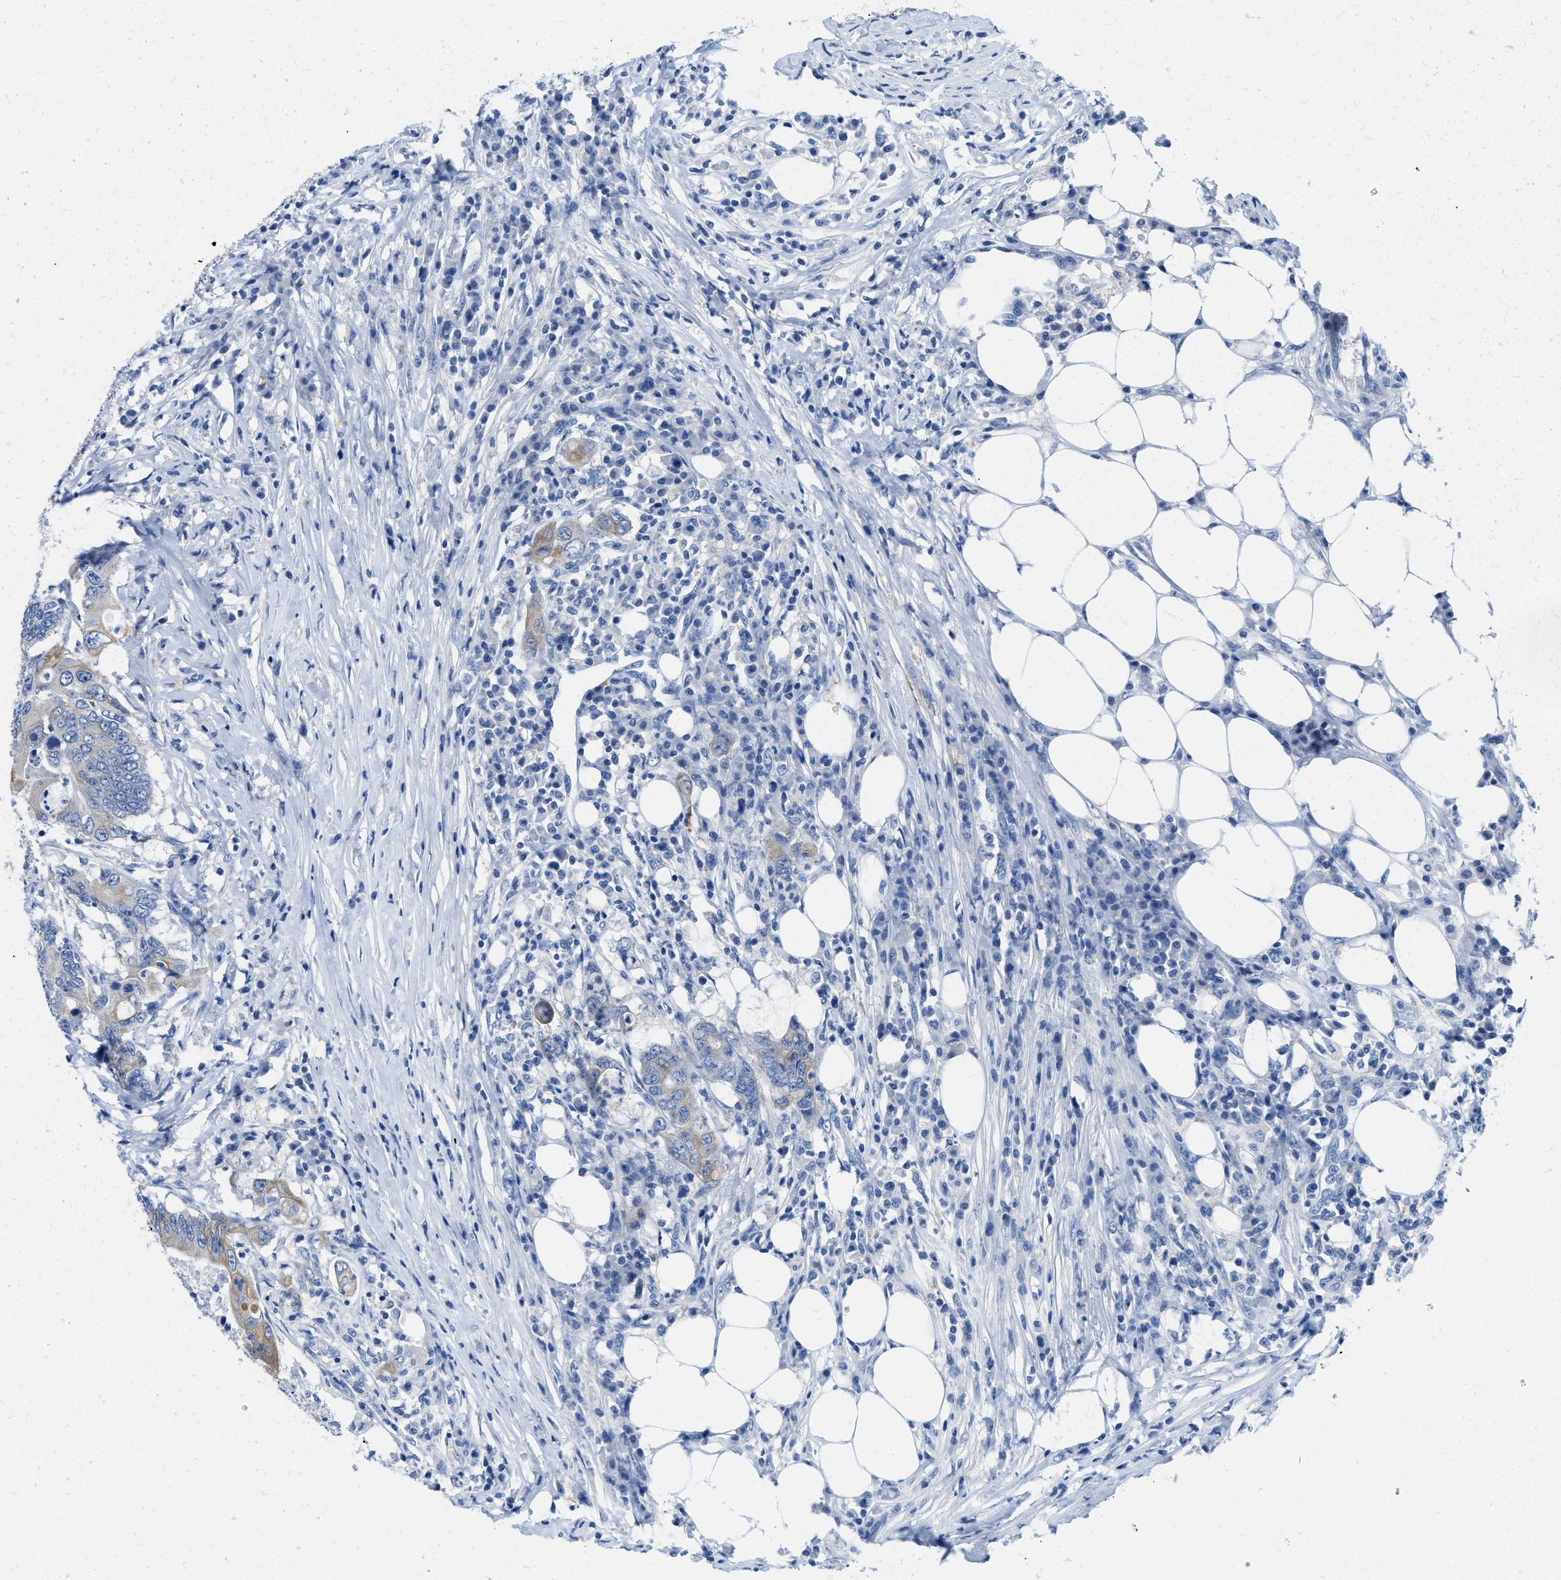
{"staining": {"intensity": "weak", "quantity": "25%-75%", "location": "cytoplasmic/membranous"}, "tissue": "colorectal cancer", "cell_type": "Tumor cells", "image_type": "cancer", "snomed": [{"axis": "morphology", "description": "Adenocarcinoma, NOS"}, {"axis": "topography", "description": "Colon"}], "caption": "Adenocarcinoma (colorectal) tissue displays weak cytoplasmic/membranous positivity in approximately 25%-75% of tumor cells The staining was performed using DAB (3,3'-diaminobenzidine) to visualize the protein expression in brown, while the nuclei were stained in blue with hematoxylin (Magnification: 20x).", "gene": "BPGM", "patient": {"sex": "male", "age": 71}}